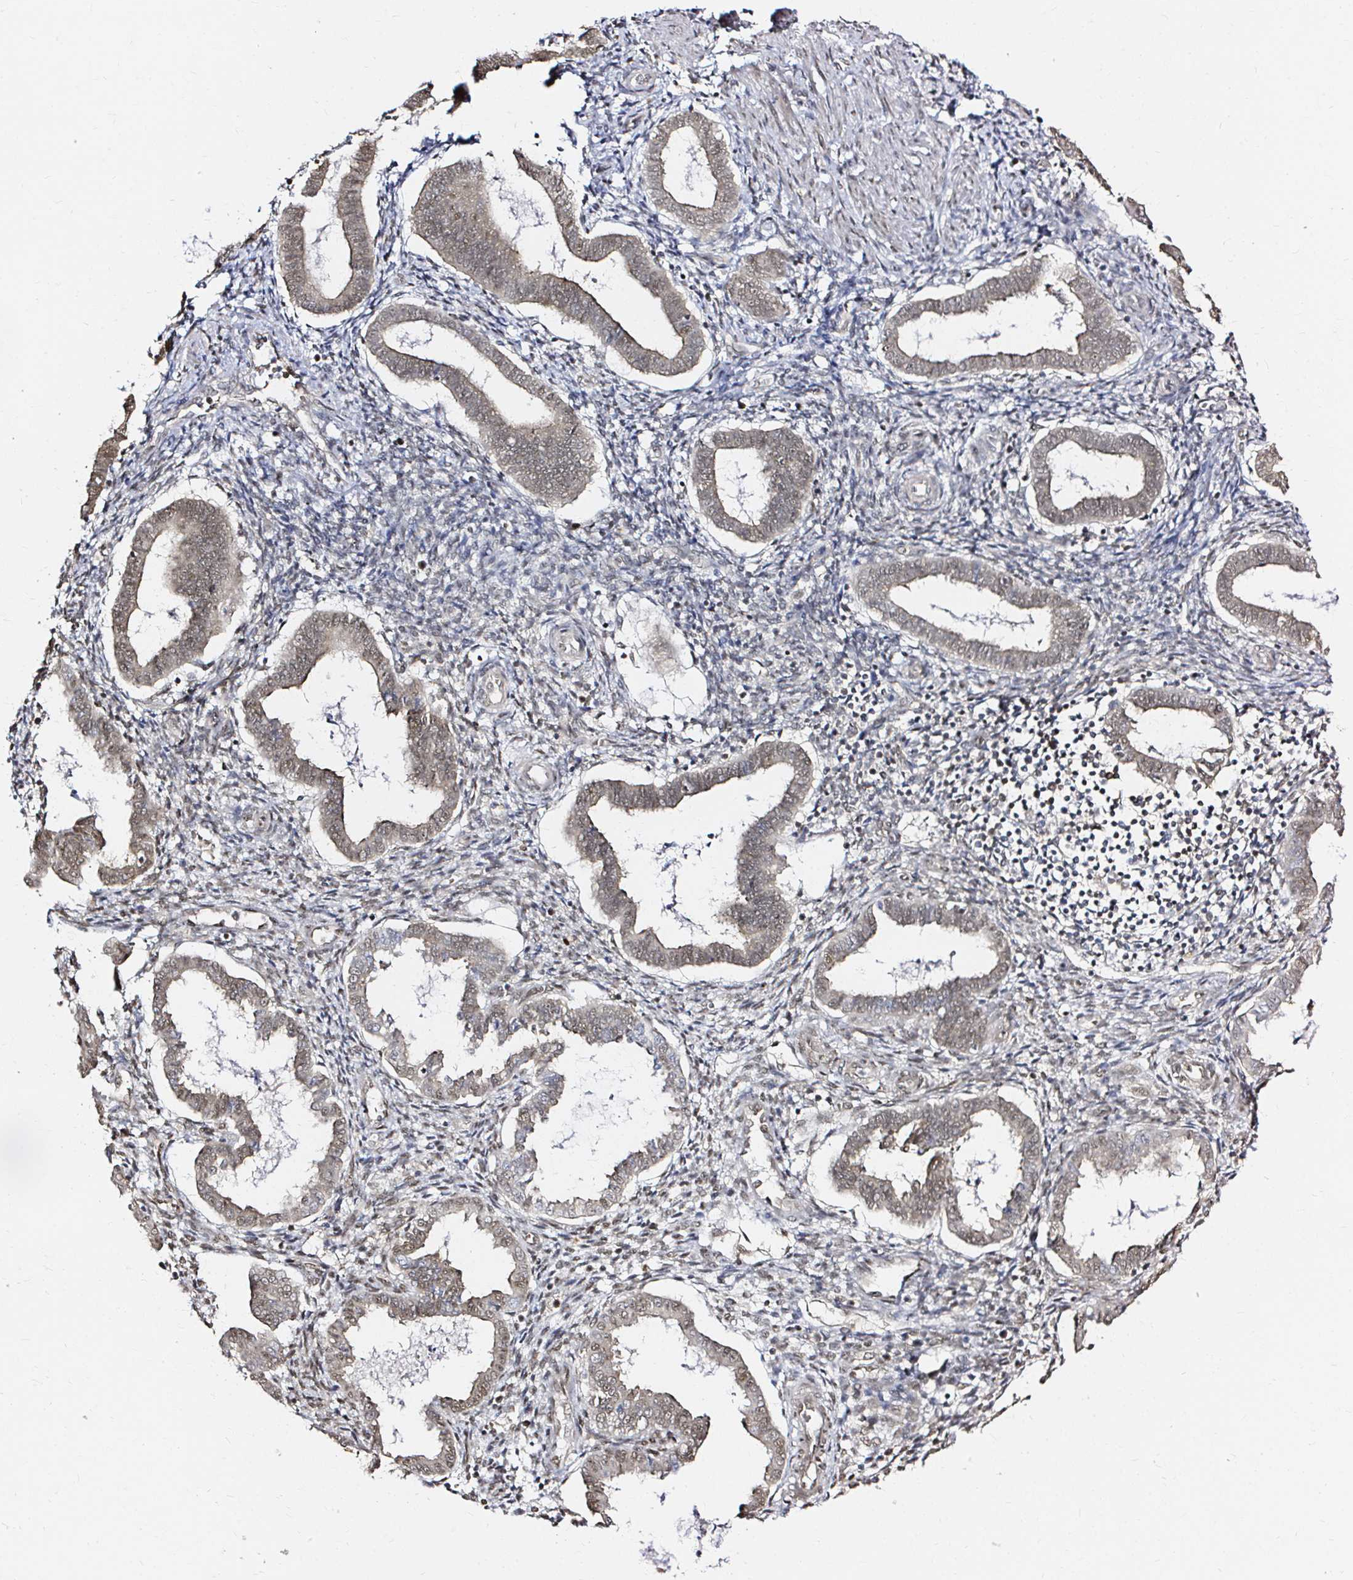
{"staining": {"intensity": "moderate", "quantity": "25%-75%", "location": "nuclear"}, "tissue": "endometrium", "cell_type": "Cells in endometrial stroma", "image_type": "normal", "snomed": [{"axis": "morphology", "description": "Normal tissue, NOS"}, {"axis": "topography", "description": "Endometrium"}], "caption": "The immunohistochemical stain labels moderate nuclear expression in cells in endometrial stroma of unremarkable endometrium. (DAB = brown stain, brightfield microscopy at high magnification).", "gene": "SNRPC", "patient": {"sex": "female", "age": 24}}